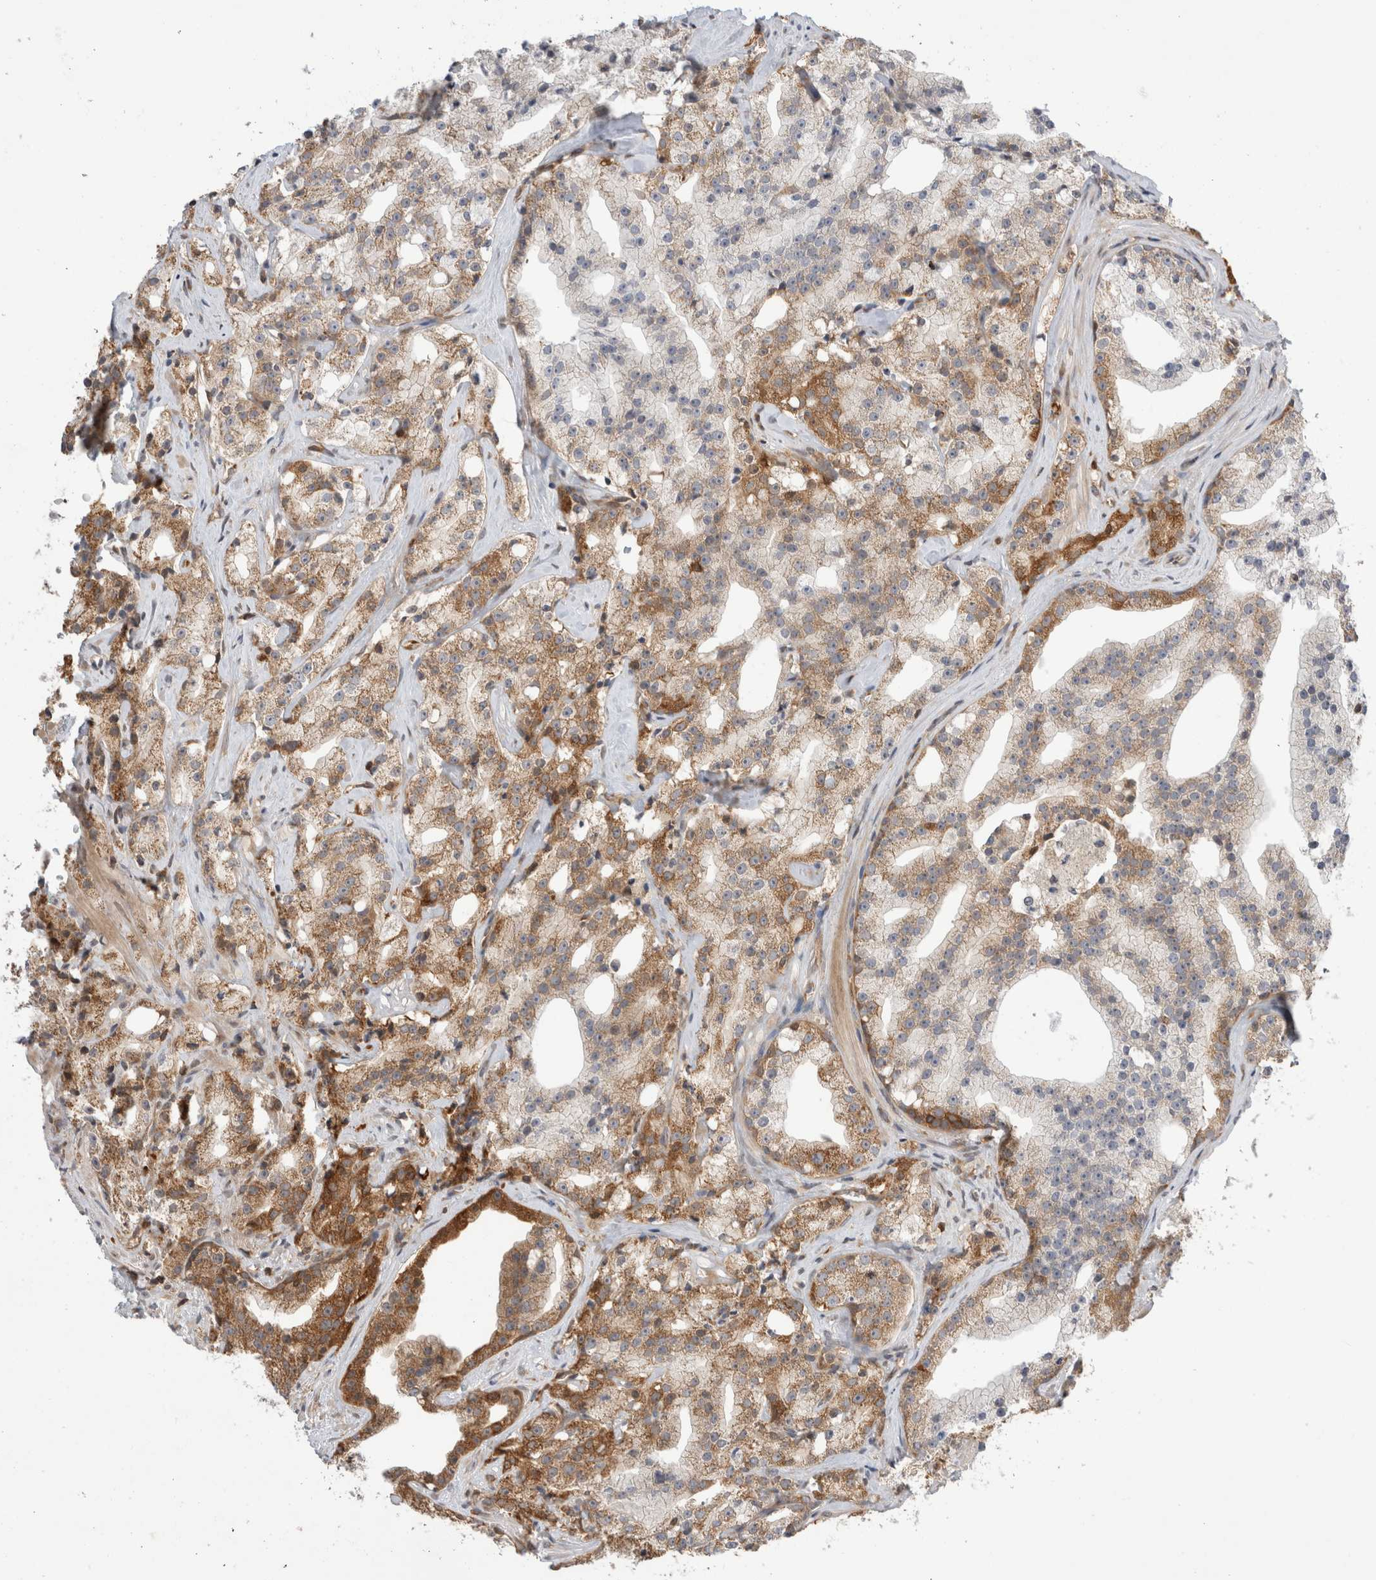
{"staining": {"intensity": "moderate", "quantity": ">75%", "location": "cytoplasmic/membranous"}, "tissue": "prostate cancer", "cell_type": "Tumor cells", "image_type": "cancer", "snomed": [{"axis": "morphology", "description": "Adenocarcinoma, High grade"}, {"axis": "topography", "description": "Prostate"}], "caption": "There is medium levels of moderate cytoplasmic/membranous expression in tumor cells of adenocarcinoma (high-grade) (prostate), as demonstrated by immunohistochemical staining (brown color).", "gene": "NFKB1", "patient": {"sex": "male", "age": 64}}